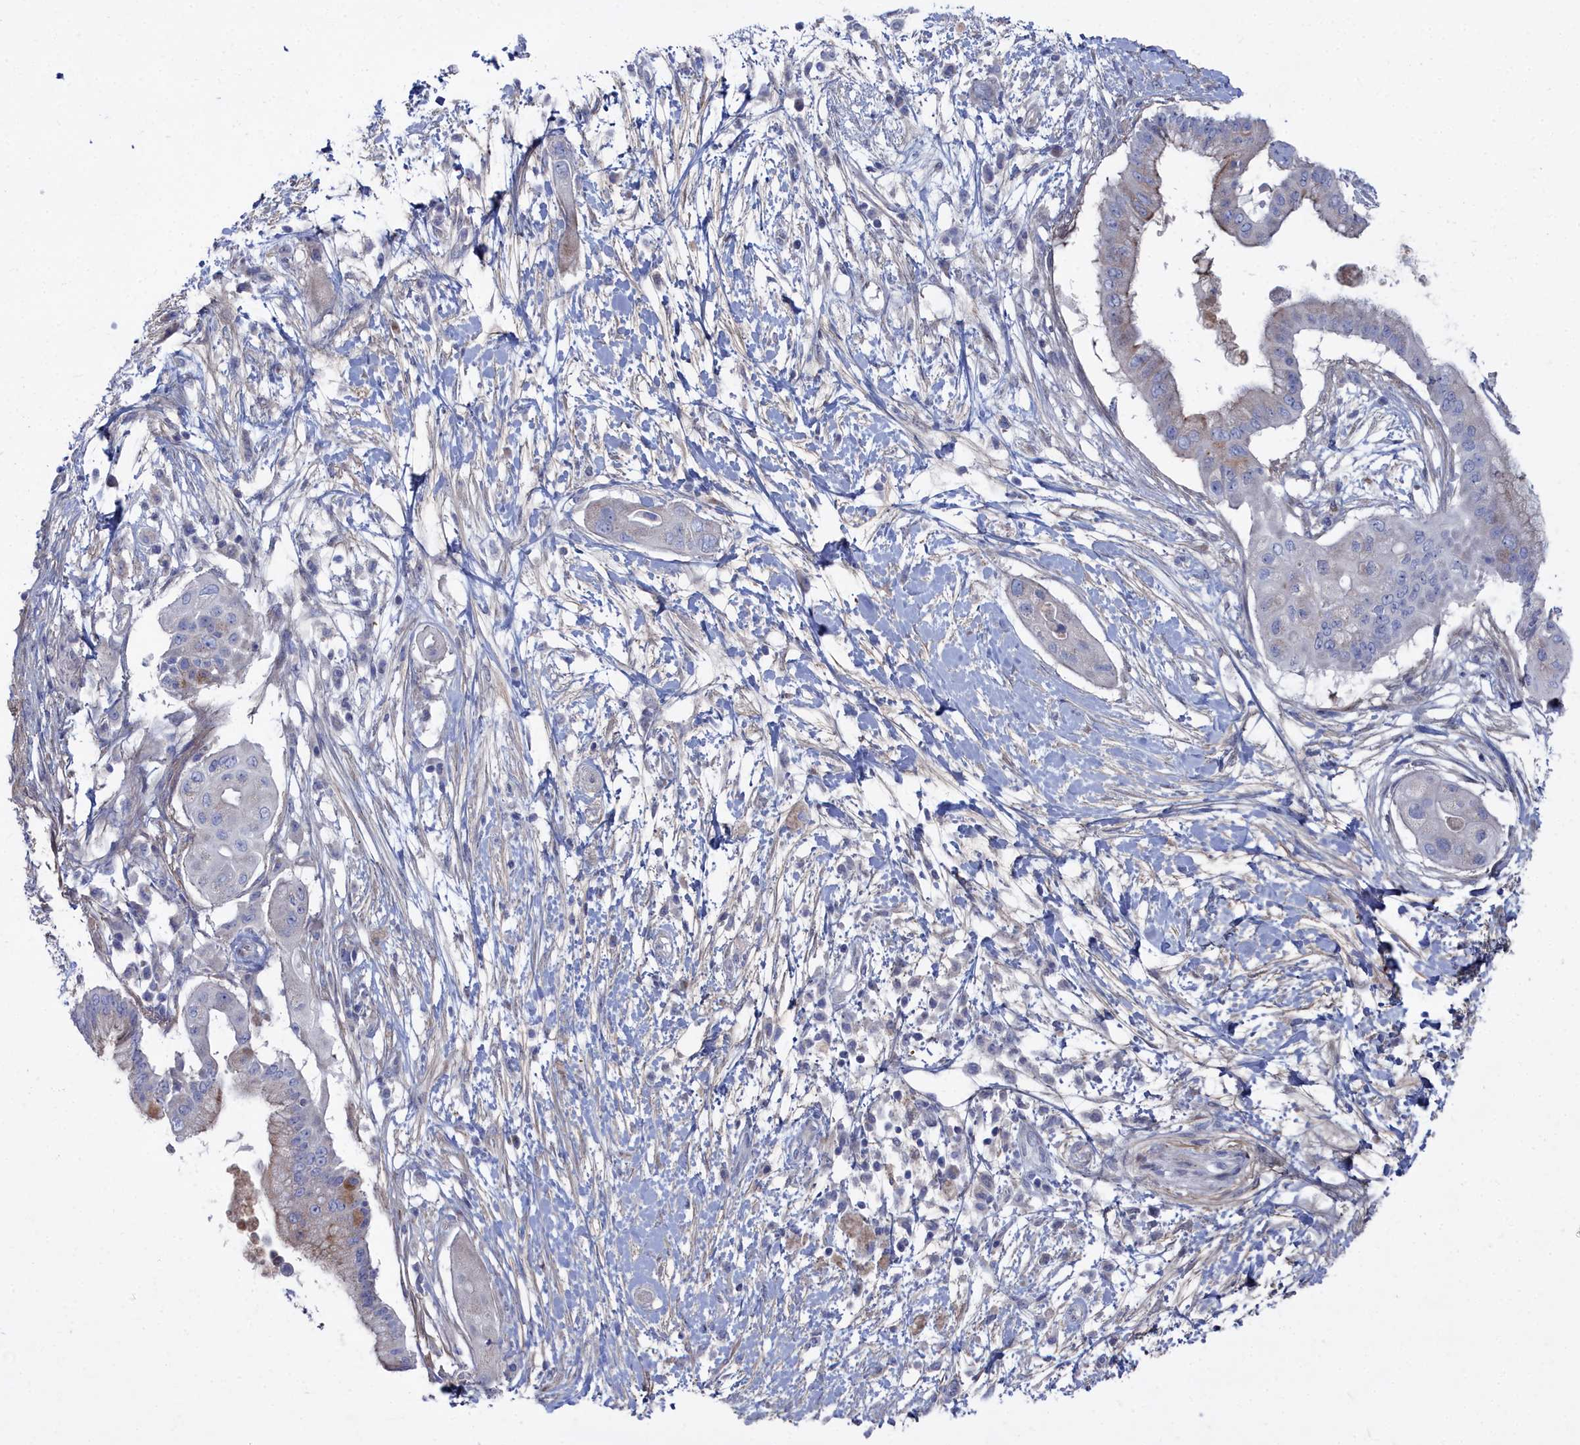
{"staining": {"intensity": "weak", "quantity": "<25%", "location": "cytoplasmic/membranous"}, "tissue": "pancreatic cancer", "cell_type": "Tumor cells", "image_type": "cancer", "snomed": [{"axis": "morphology", "description": "Adenocarcinoma, NOS"}, {"axis": "topography", "description": "Pancreas"}], "caption": "High power microscopy photomicrograph of an immunohistochemistry photomicrograph of pancreatic cancer, revealing no significant staining in tumor cells.", "gene": "SHISAL2A", "patient": {"sex": "male", "age": 68}}